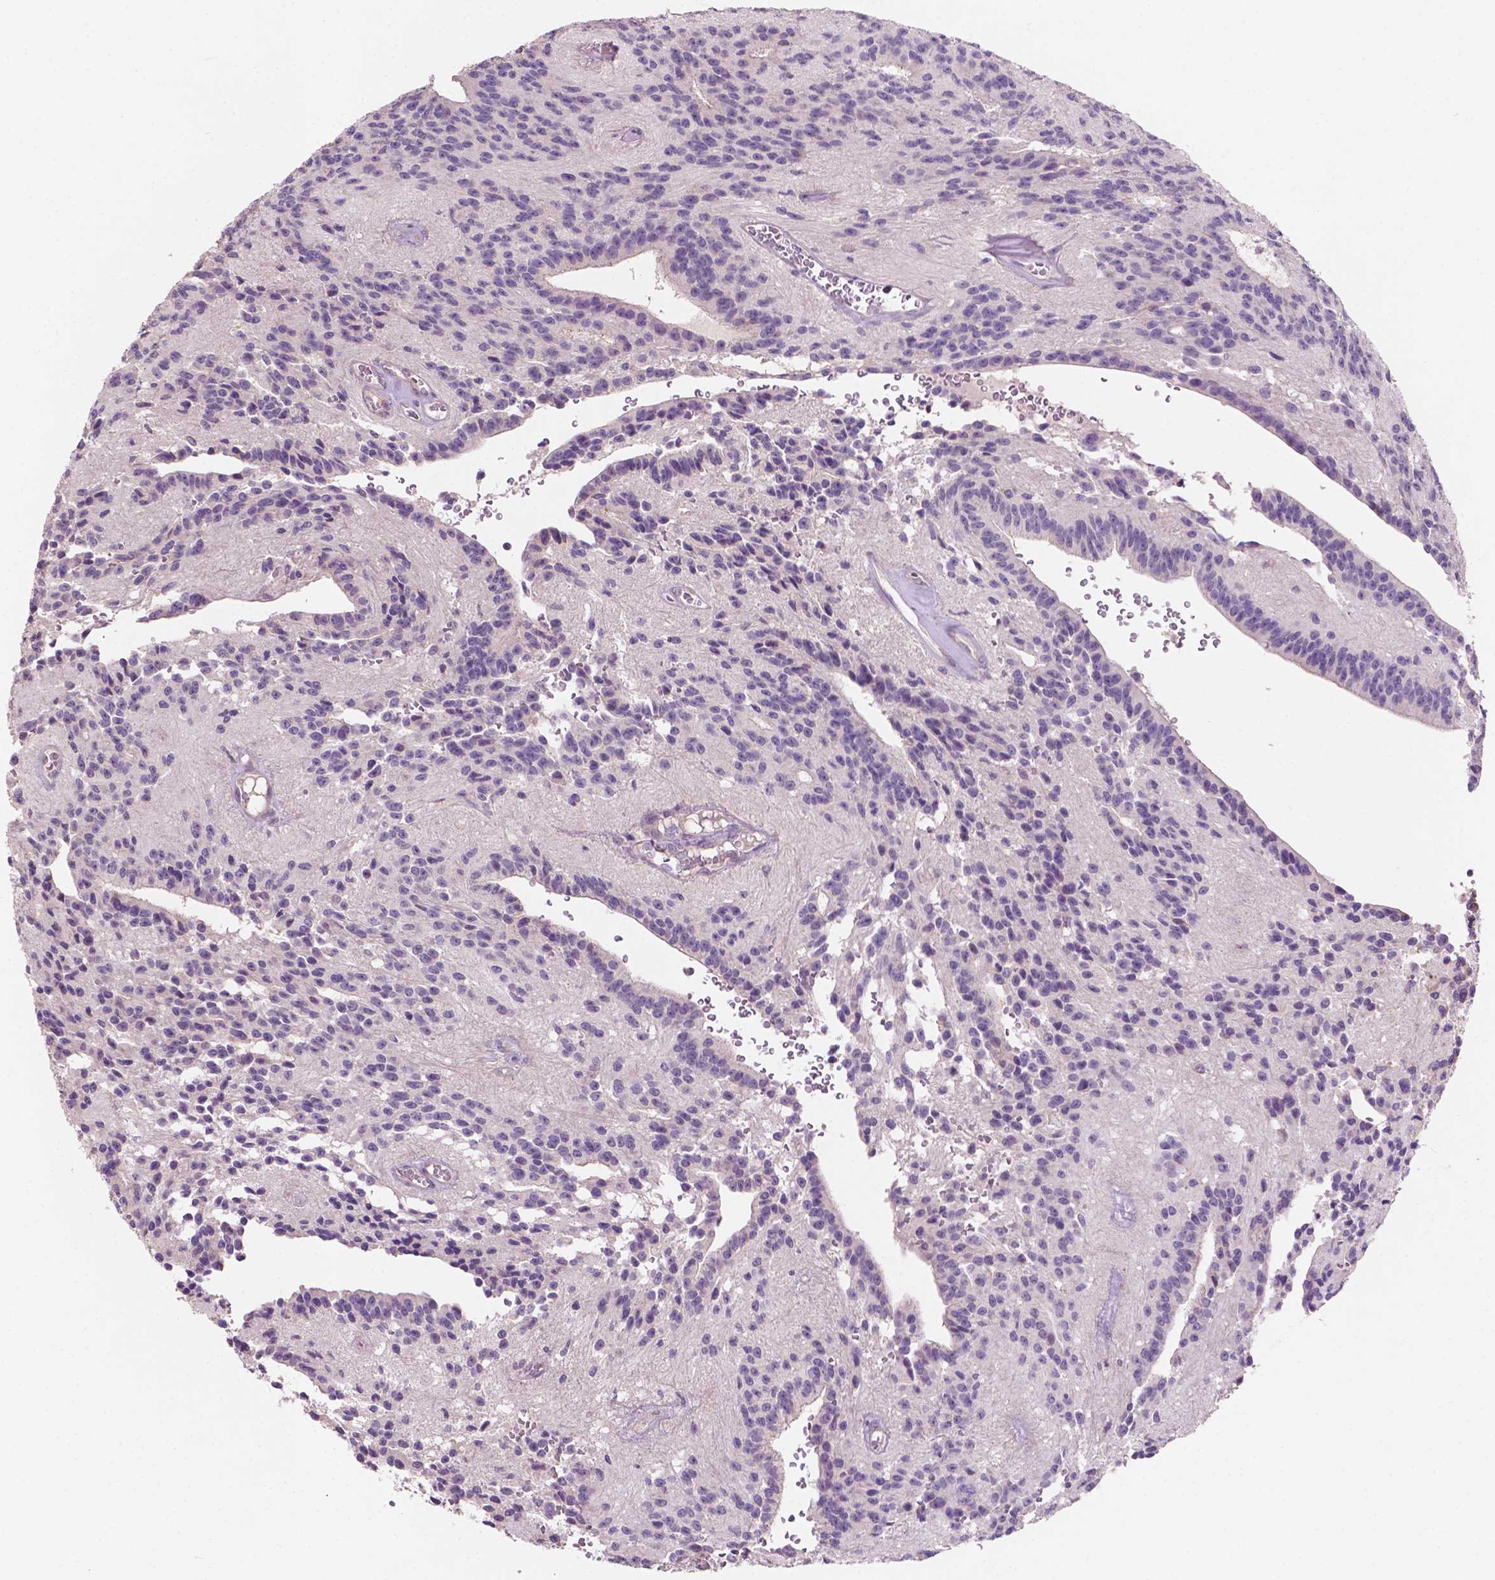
{"staining": {"intensity": "negative", "quantity": "none", "location": "none"}, "tissue": "glioma", "cell_type": "Tumor cells", "image_type": "cancer", "snomed": [{"axis": "morphology", "description": "Glioma, malignant, Low grade"}, {"axis": "topography", "description": "Brain"}], "caption": "This is an immunohistochemistry histopathology image of human malignant glioma (low-grade). There is no staining in tumor cells.", "gene": "LRP1B", "patient": {"sex": "male", "age": 31}}